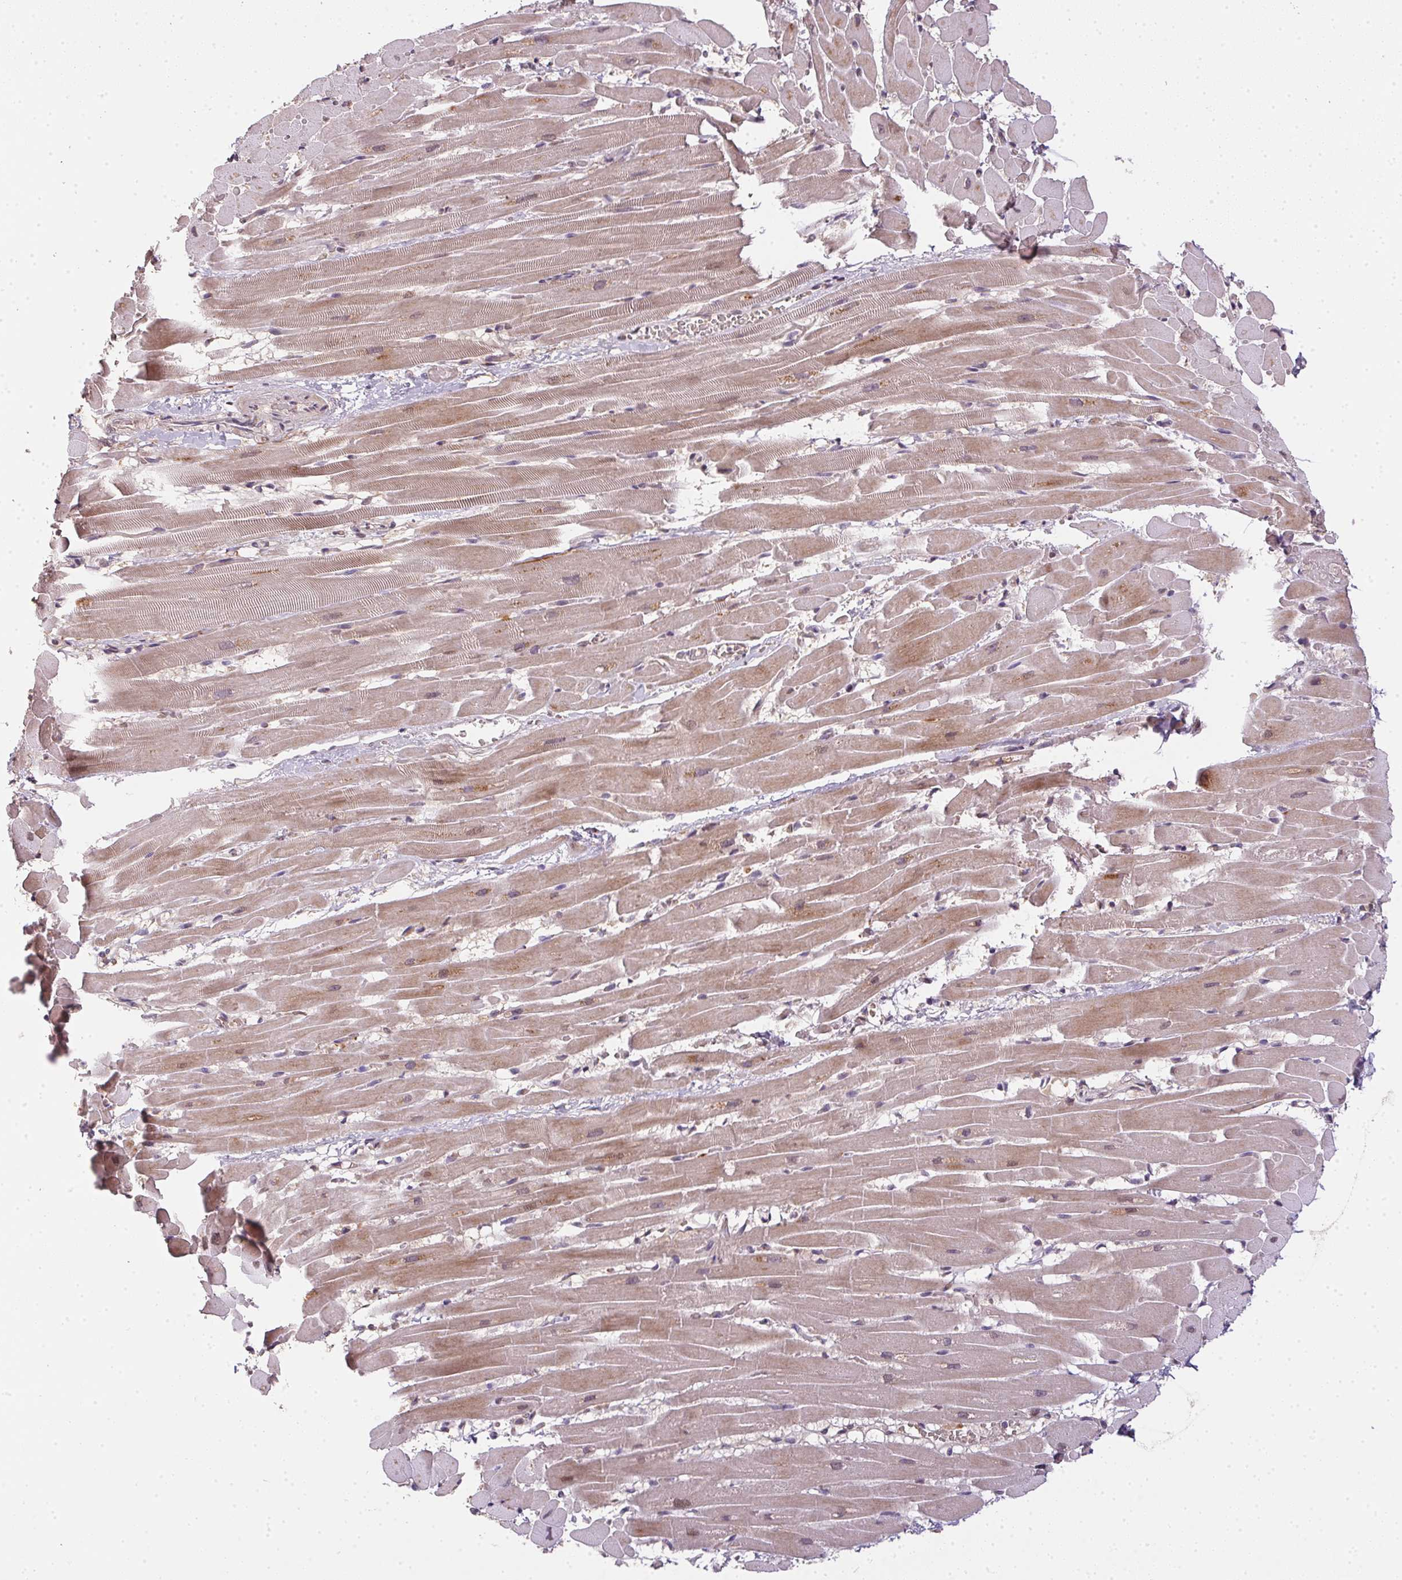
{"staining": {"intensity": "negative", "quantity": "none", "location": "none"}, "tissue": "heart muscle", "cell_type": "Cardiomyocytes", "image_type": "normal", "snomed": [{"axis": "morphology", "description": "Normal tissue, NOS"}, {"axis": "topography", "description": "Heart"}], "caption": "Immunohistochemical staining of normal heart muscle demonstrates no significant expression in cardiomyocytes.", "gene": "PPP4R4", "patient": {"sex": "male", "age": 37}}